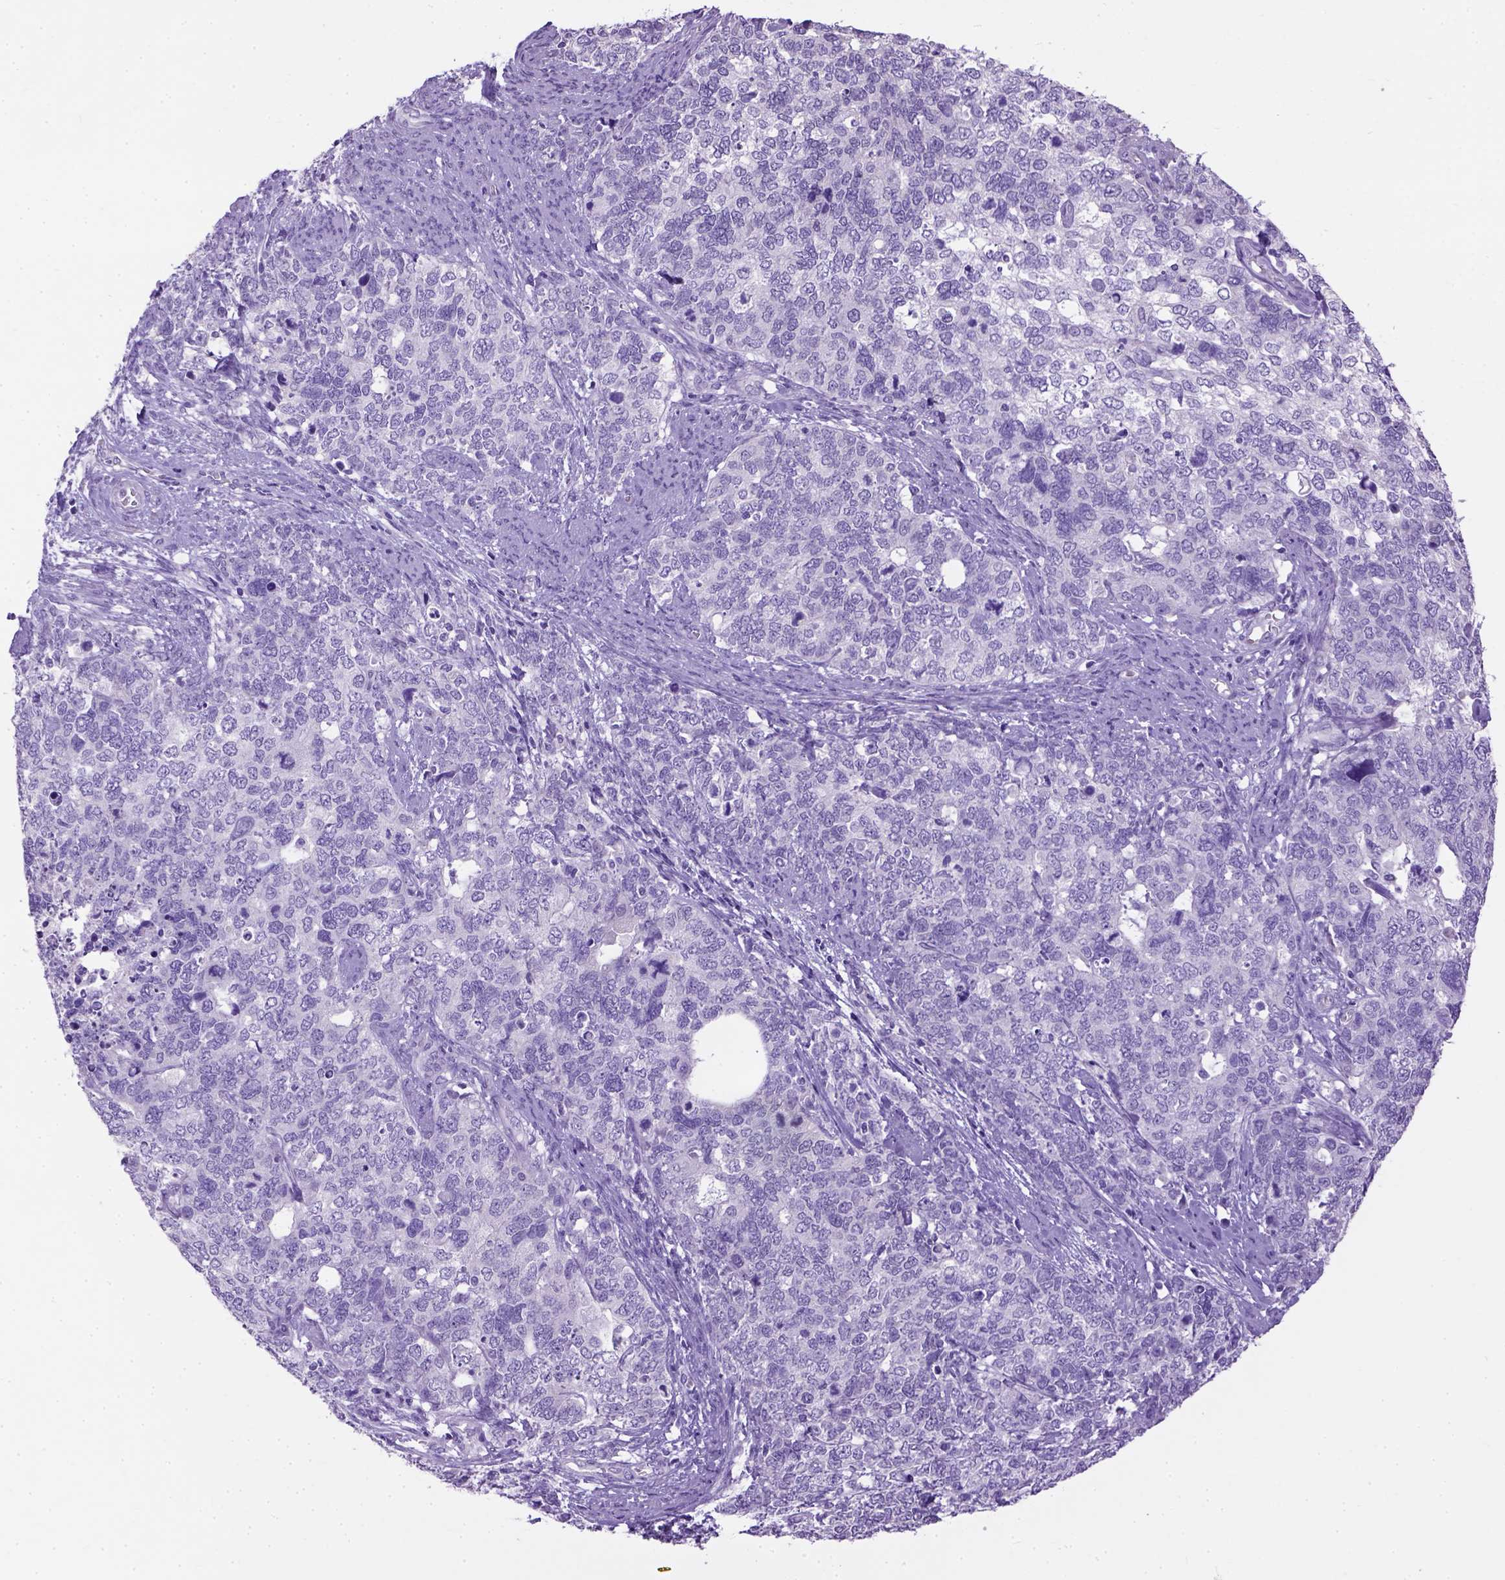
{"staining": {"intensity": "negative", "quantity": "none", "location": "none"}, "tissue": "cervical cancer", "cell_type": "Tumor cells", "image_type": "cancer", "snomed": [{"axis": "morphology", "description": "Squamous cell carcinoma, NOS"}, {"axis": "topography", "description": "Cervix"}], "caption": "This micrograph is of cervical squamous cell carcinoma stained with immunohistochemistry (IHC) to label a protein in brown with the nuclei are counter-stained blue. There is no staining in tumor cells.", "gene": "CYP24A1", "patient": {"sex": "female", "age": 63}}